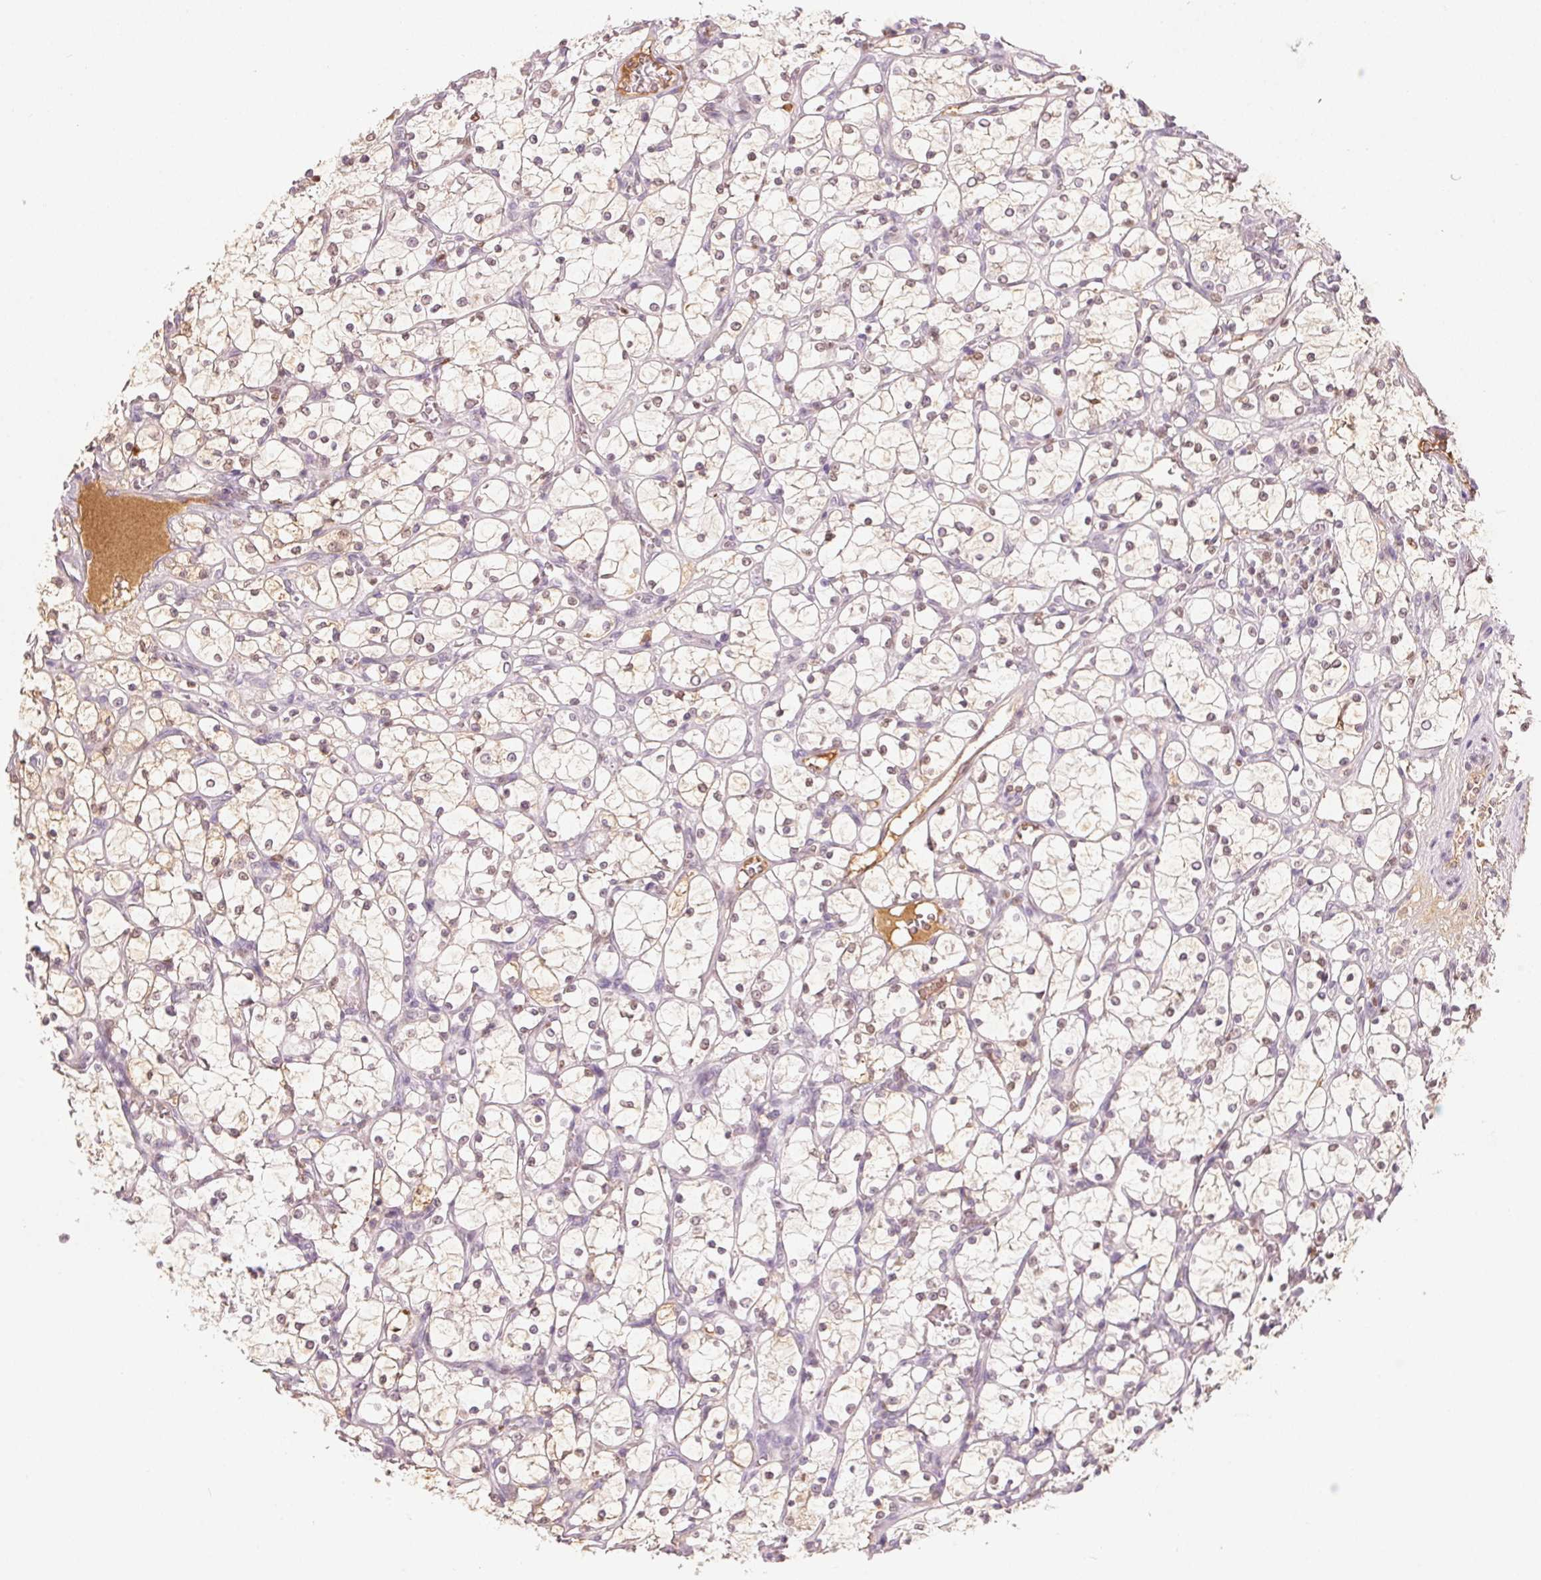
{"staining": {"intensity": "weak", "quantity": "<25%", "location": "nuclear"}, "tissue": "renal cancer", "cell_type": "Tumor cells", "image_type": "cancer", "snomed": [{"axis": "morphology", "description": "Adenocarcinoma, NOS"}, {"axis": "topography", "description": "Kidney"}], "caption": "Tumor cells are negative for protein expression in human adenocarcinoma (renal). (DAB (3,3'-diaminobenzidine) immunohistochemistry, high magnification).", "gene": "AFM", "patient": {"sex": "female", "age": 69}}